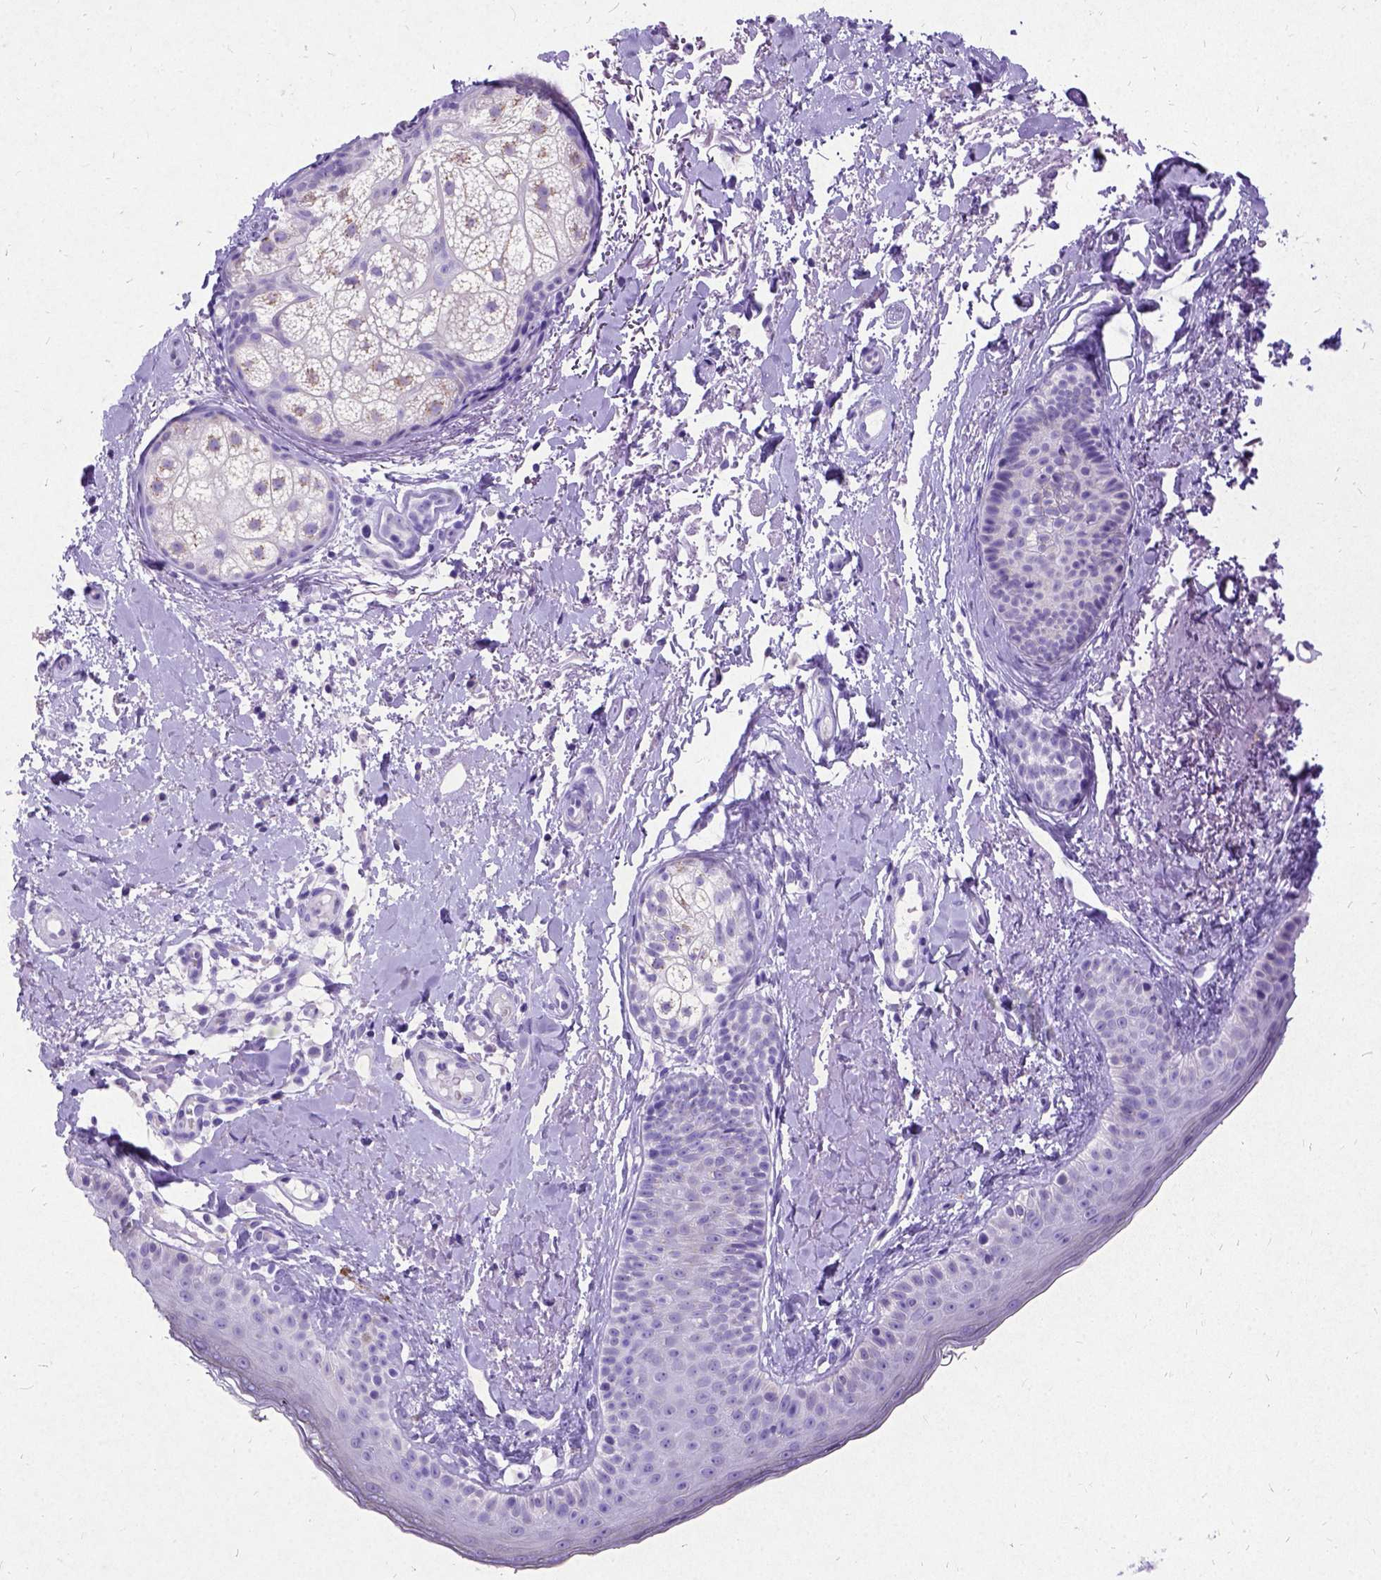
{"staining": {"intensity": "negative", "quantity": "none", "location": "none"}, "tissue": "skin", "cell_type": "Fibroblasts", "image_type": "normal", "snomed": [{"axis": "morphology", "description": "Normal tissue, NOS"}, {"axis": "topography", "description": "Skin"}], "caption": "Fibroblasts are negative for brown protein staining in benign skin. The staining was performed using DAB to visualize the protein expression in brown, while the nuclei were stained in blue with hematoxylin (Magnification: 20x).", "gene": "NEUROD4", "patient": {"sex": "male", "age": 73}}